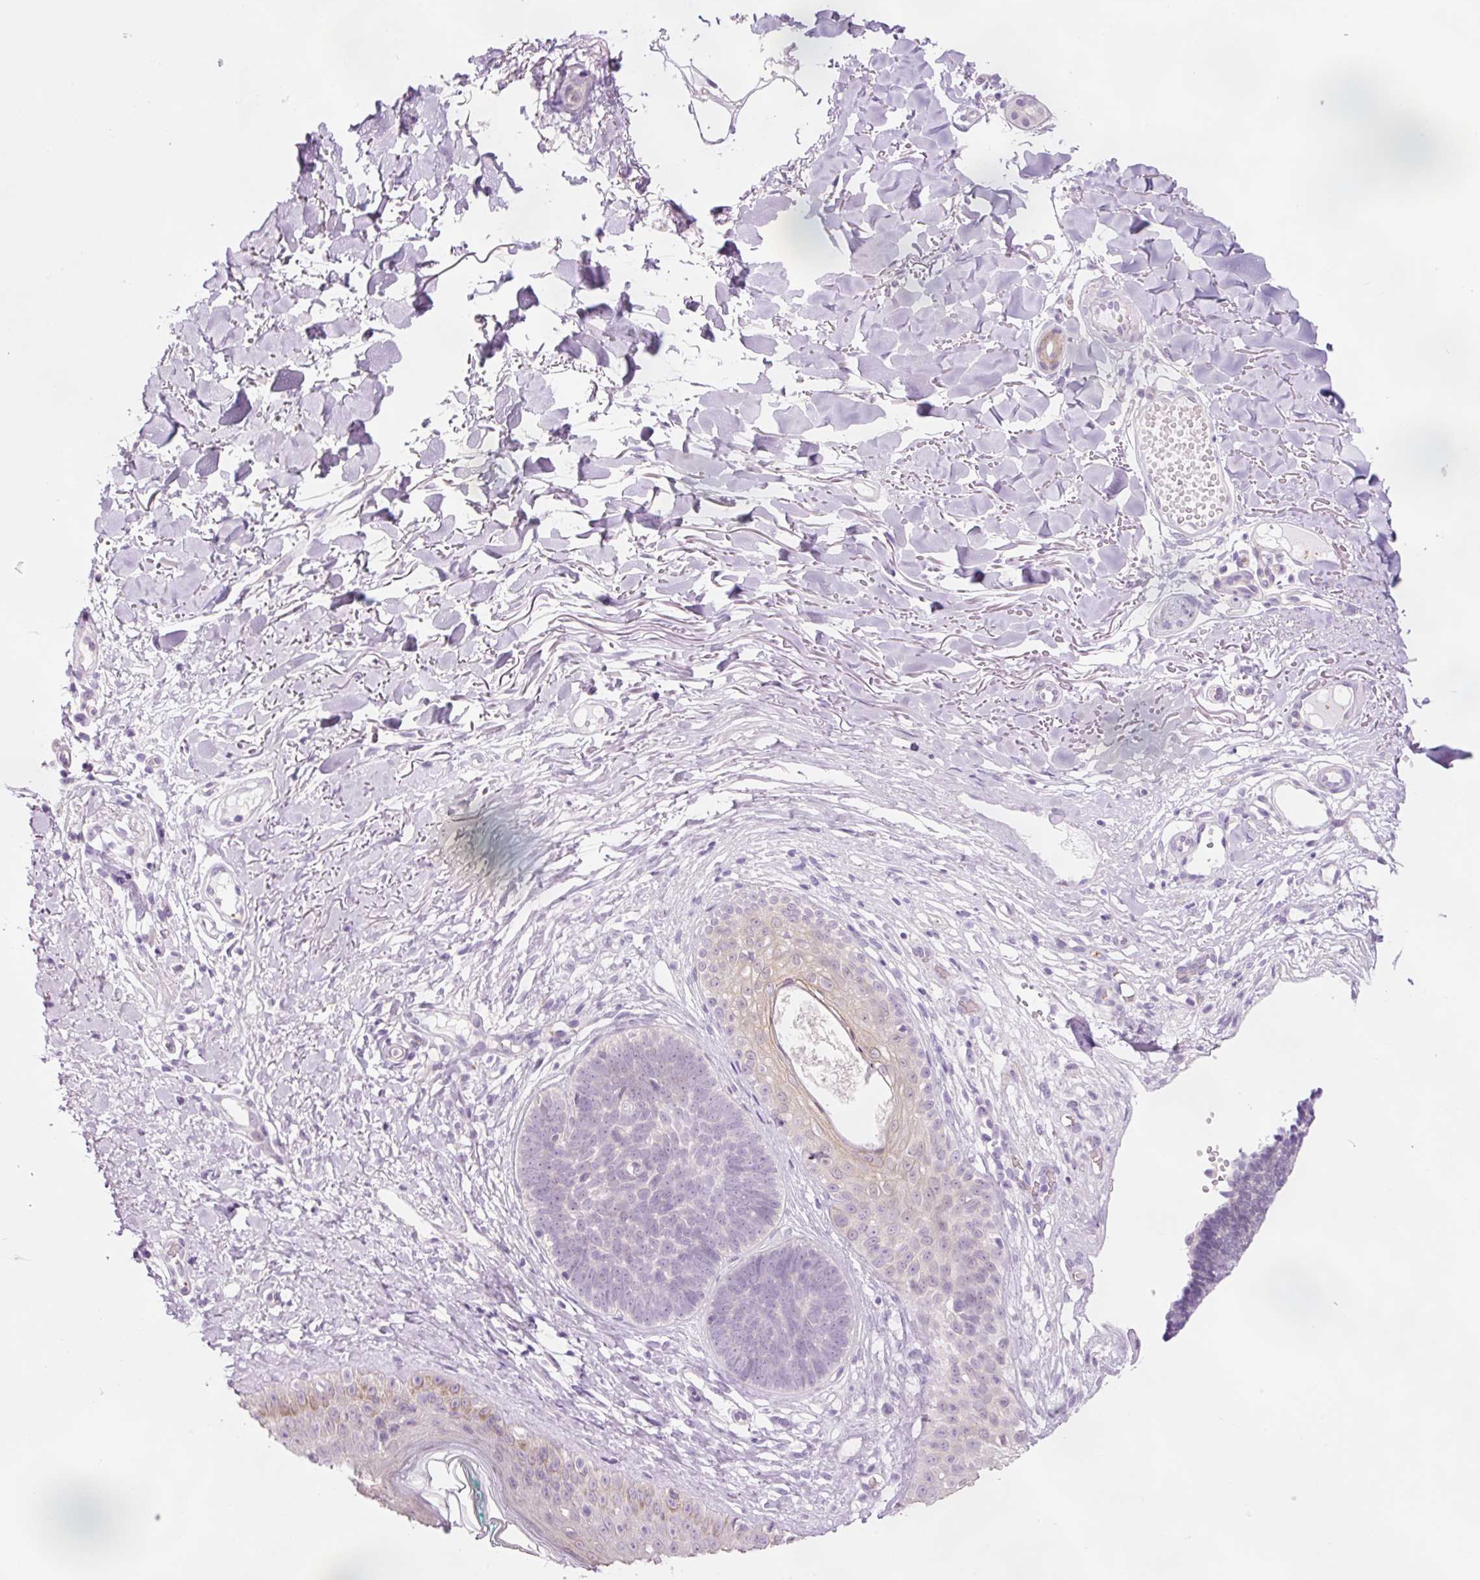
{"staining": {"intensity": "negative", "quantity": "none", "location": "none"}, "tissue": "skin cancer", "cell_type": "Tumor cells", "image_type": "cancer", "snomed": [{"axis": "morphology", "description": "Basal cell carcinoma"}, {"axis": "topography", "description": "Skin"}, {"axis": "topography", "description": "Skin of neck"}, {"axis": "topography", "description": "Skin of shoulder"}, {"axis": "topography", "description": "Skin of back"}], "caption": "Immunohistochemistry (IHC) histopathology image of neoplastic tissue: human skin cancer (basal cell carcinoma) stained with DAB reveals no significant protein positivity in tumor cells.", "gene": "HSPA4L", "patient": {"sex": "male", "age": 80}}